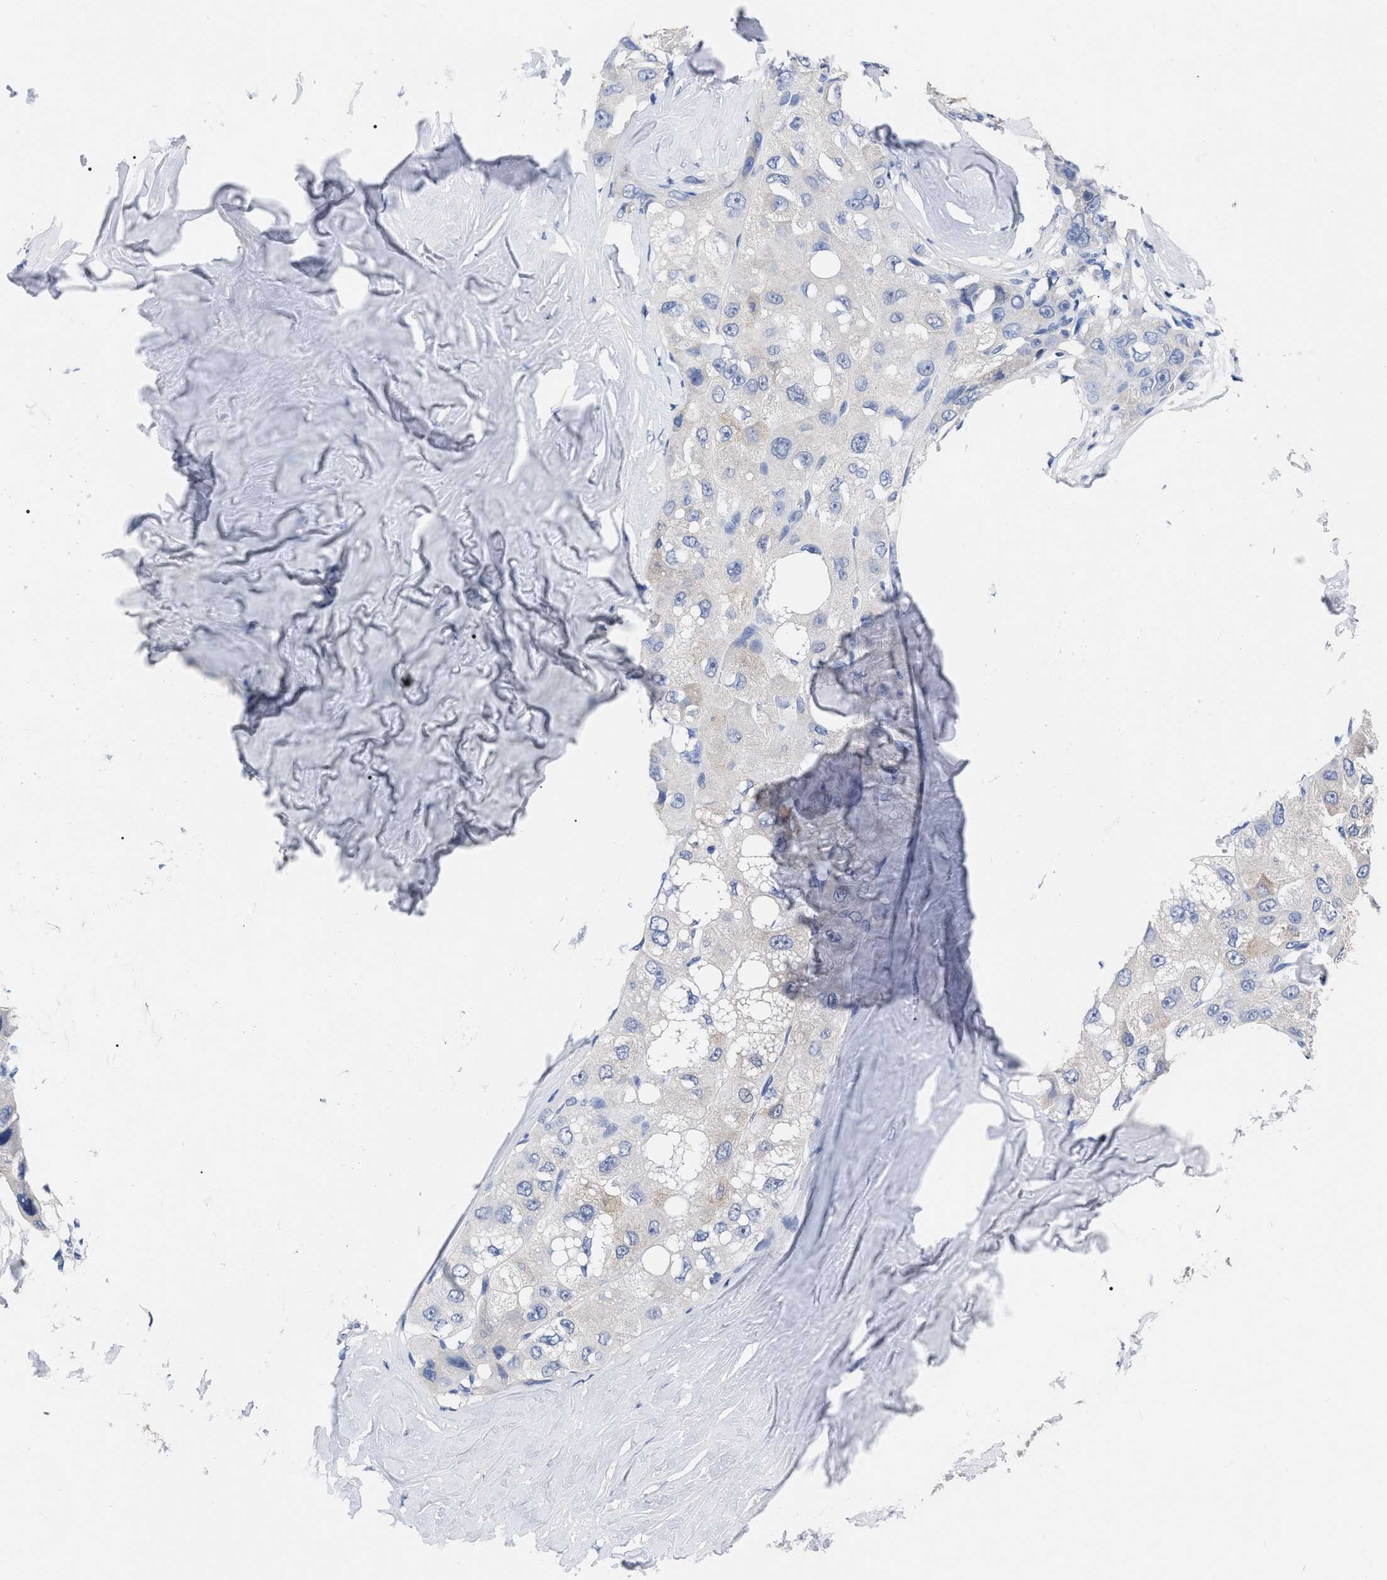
{"staining": {"intensity": "negative", "quantity": "none", "location": "none"}, "tissue": "liver cancer", "cell_type": "Tumor cells", "image_type": "cancer", "snomed": [{"axis": "morphology", "description": "Carcinoma, Hepatocellular, NOS"}, {"axis": "topography", "description": "Liver"}], "caption": "Immunohistochemistry histopathology image of neoplastic tissue: human liver hepatocellular carcinoma stained with DAB (3,3'-diaminobenzidine) demonstrates no significant protein expression in tumor cells.", "gene": "ANXA13", "patient": {"sex": "male", "age": 80}}